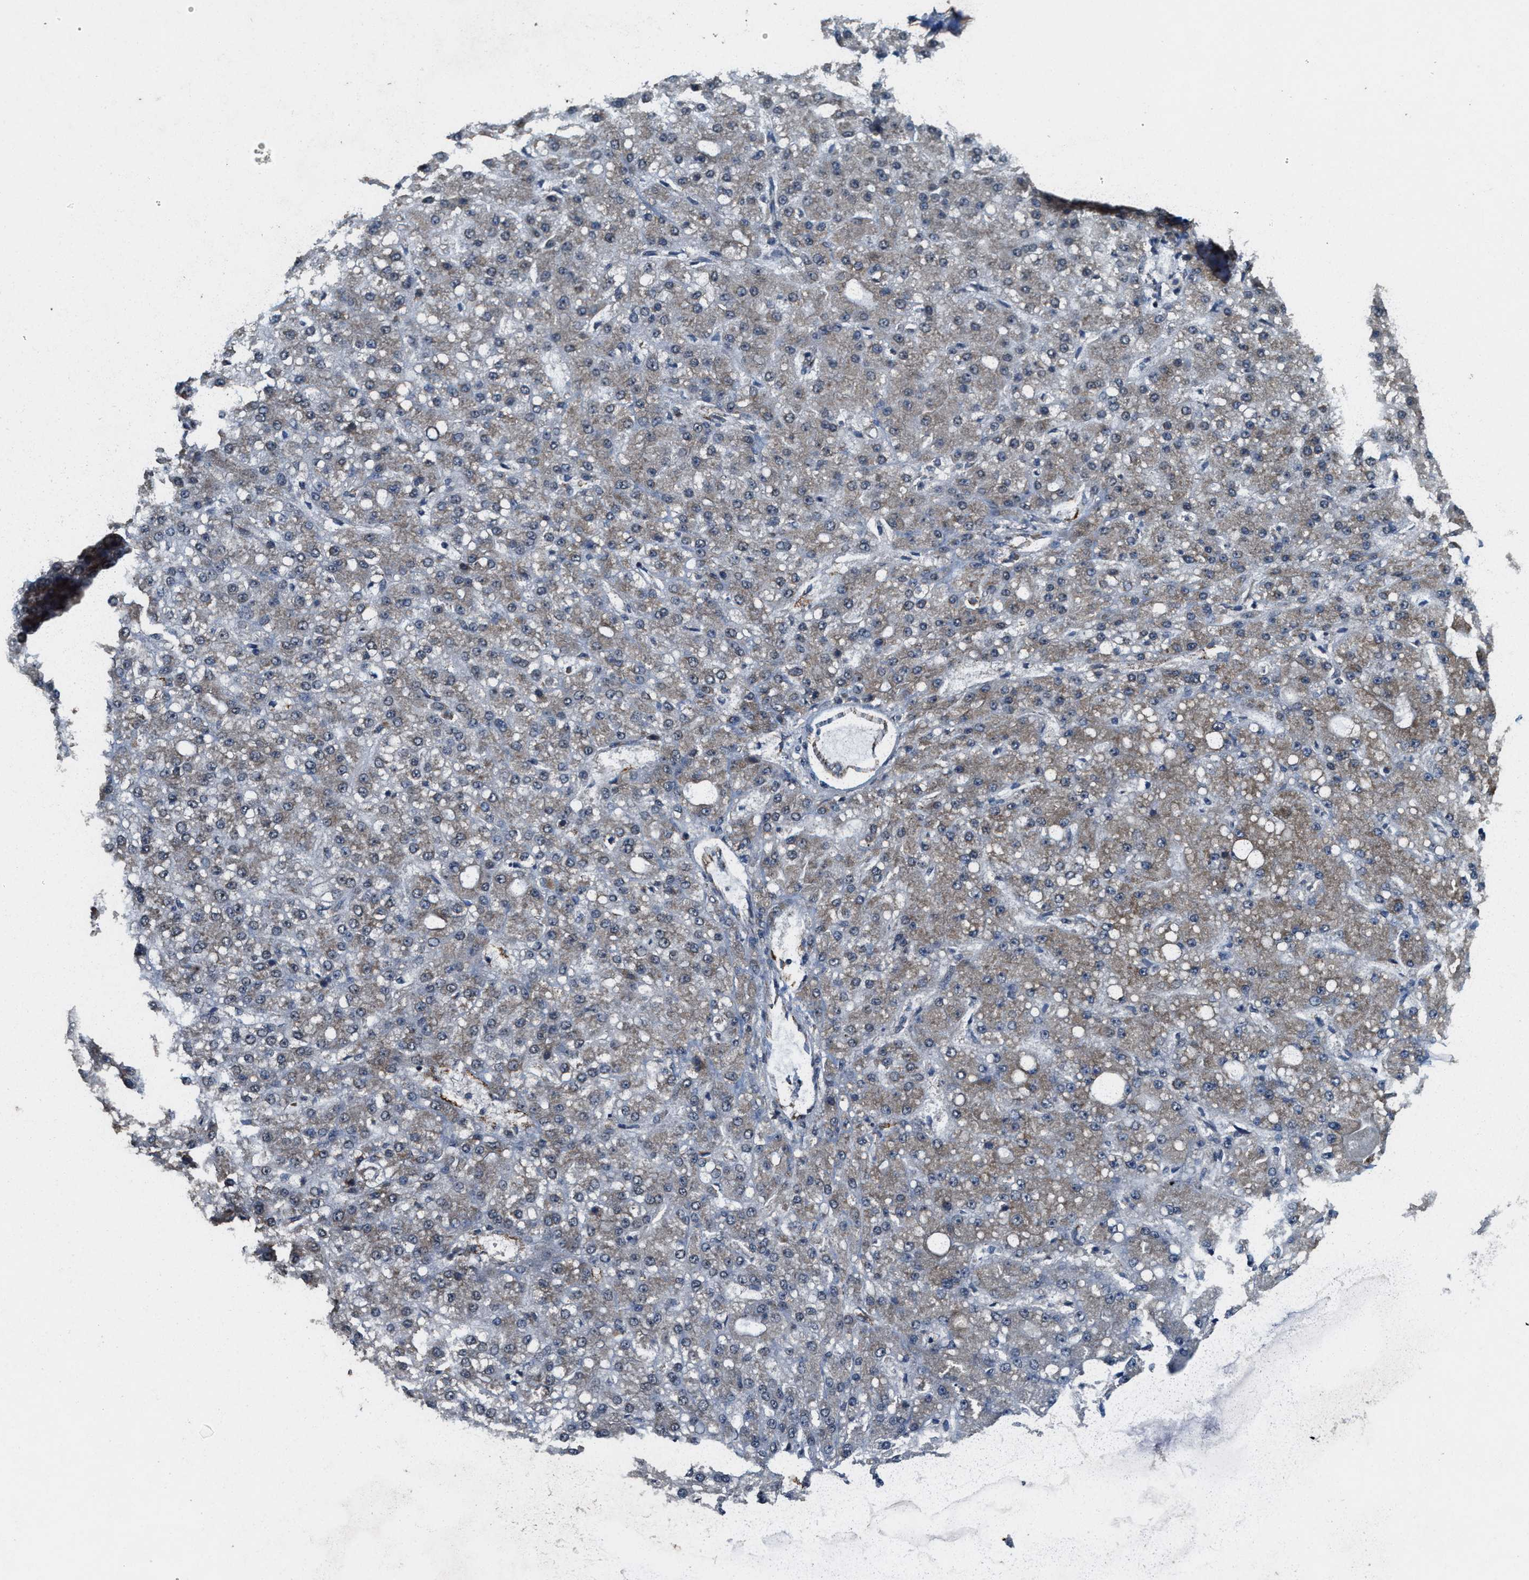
{"staining": {"intensity": "weak", "quantity": "25%-75%", "location": "cytoplasmic/membranous"}, "tissue": "liver cancer", "cell_type": "Tumor cells", "image_type": "cancer", "snomed": [{"axis": "morphology", "description": "Carcinoma, Hepatocellular, NOS"}, {"axis": "topography", "description": "Liver"}], "caption": "Immunohistochemistry image of neoplastic tissue: human hepatocellular carcinoma (liver) stained using IHC demonstrates low levels of weak protein expression localized specifically in the cytoplasmic/membranous of tumor cells, appearing as a cytoplasmic/membranous brown color.", "gene": "ARHGEF5", "patient": {"sex": "male", "age": 67}}